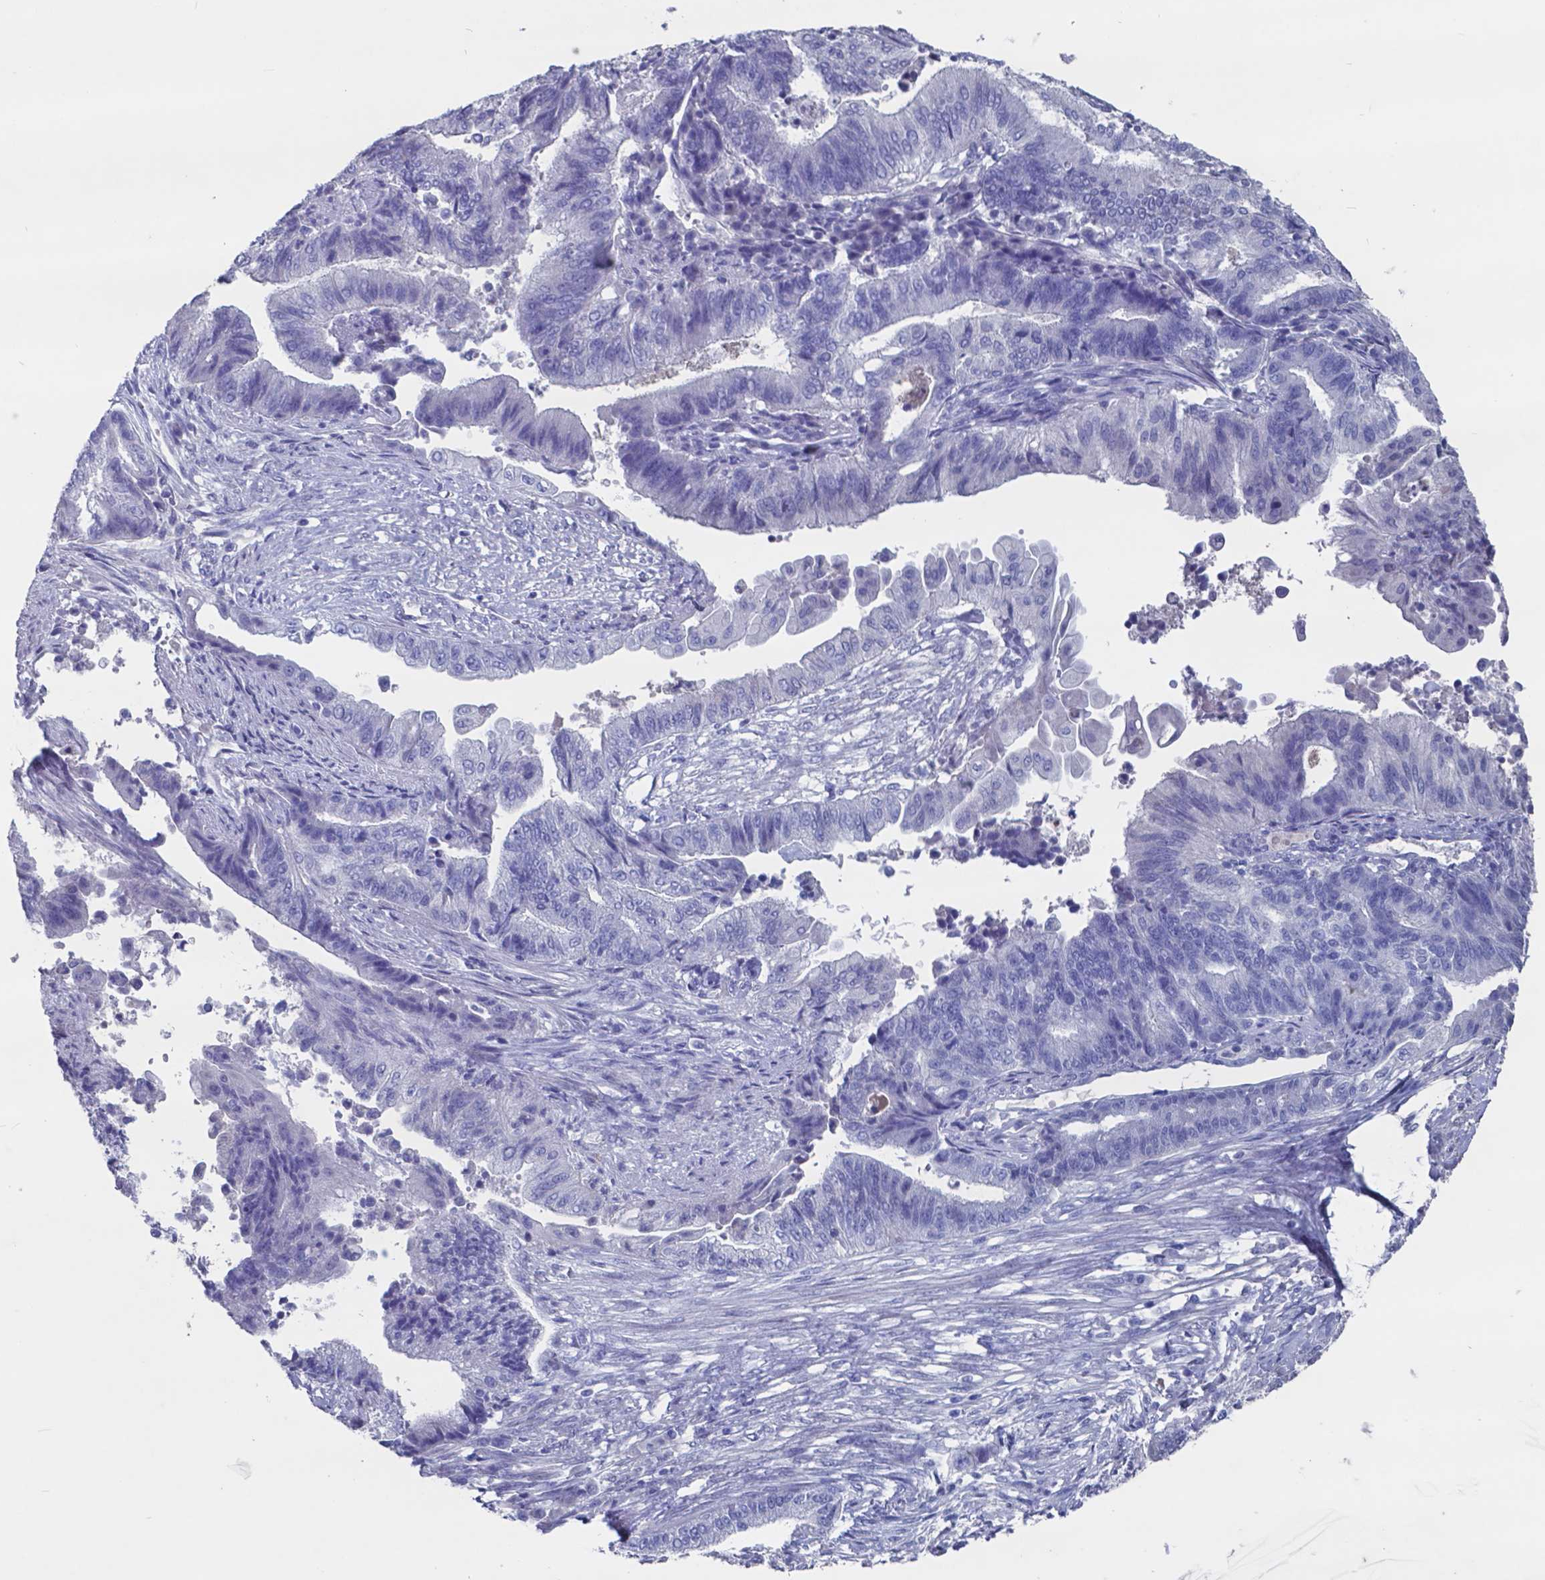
{"staining": {"intensity": "negative", "quantity": "none", "location": "none"}, "tissue": "endometrial cancer", "cell_type": "Tumor cells", "image_type": "cancer", "snomed": [{"axis": "morphology", "description": "Adenocarcinoma, NOS"}, {"axis": "topography", "description": "Uterus"}, {"axis": "topography", "description": "Endometrium"}], "caption": "Tumor cells are negative for brown protein staining in endometrial cancer (adenocarcinoma).", "gene": "TTR", "patient": {"sex": "female", "age": 54}}